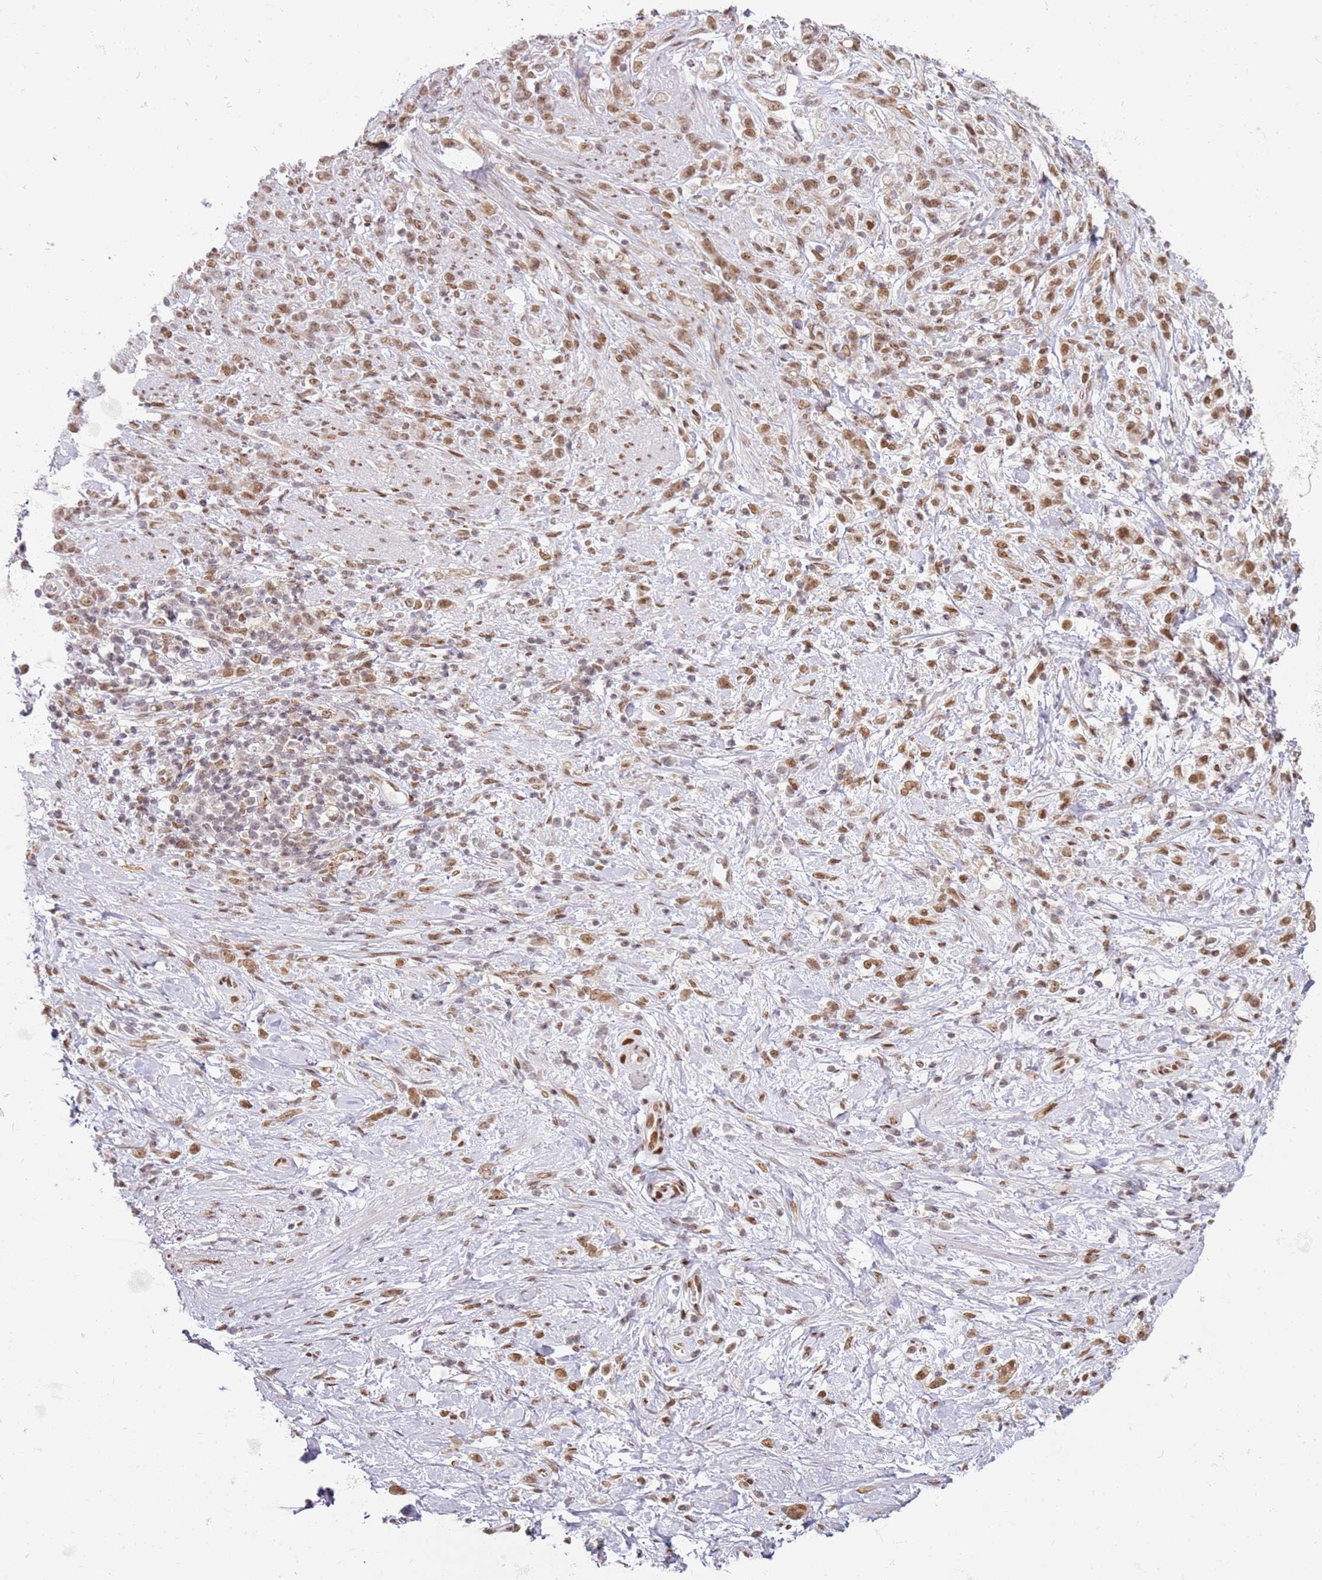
{"staining": {"intensity": "moderate", "quantity": ">75%", "location": "nuclear"}, "tissue": "stomach cancer", "cell_type": "Tumor cells", "image_type": "cancer", "snomed": [{"axis": "morphology", "description": "Adenocarcinoma, NOS"}, {"axis": "topography", "description": "Stomach"}], "caption": "A photomicrograph of adenocarcinoma (stomach) stained for a protein reveals moderate nuclear brown staining in tumor cells.", "gene": "PHC2", "patient": {"sex": "female", "age": 60}}